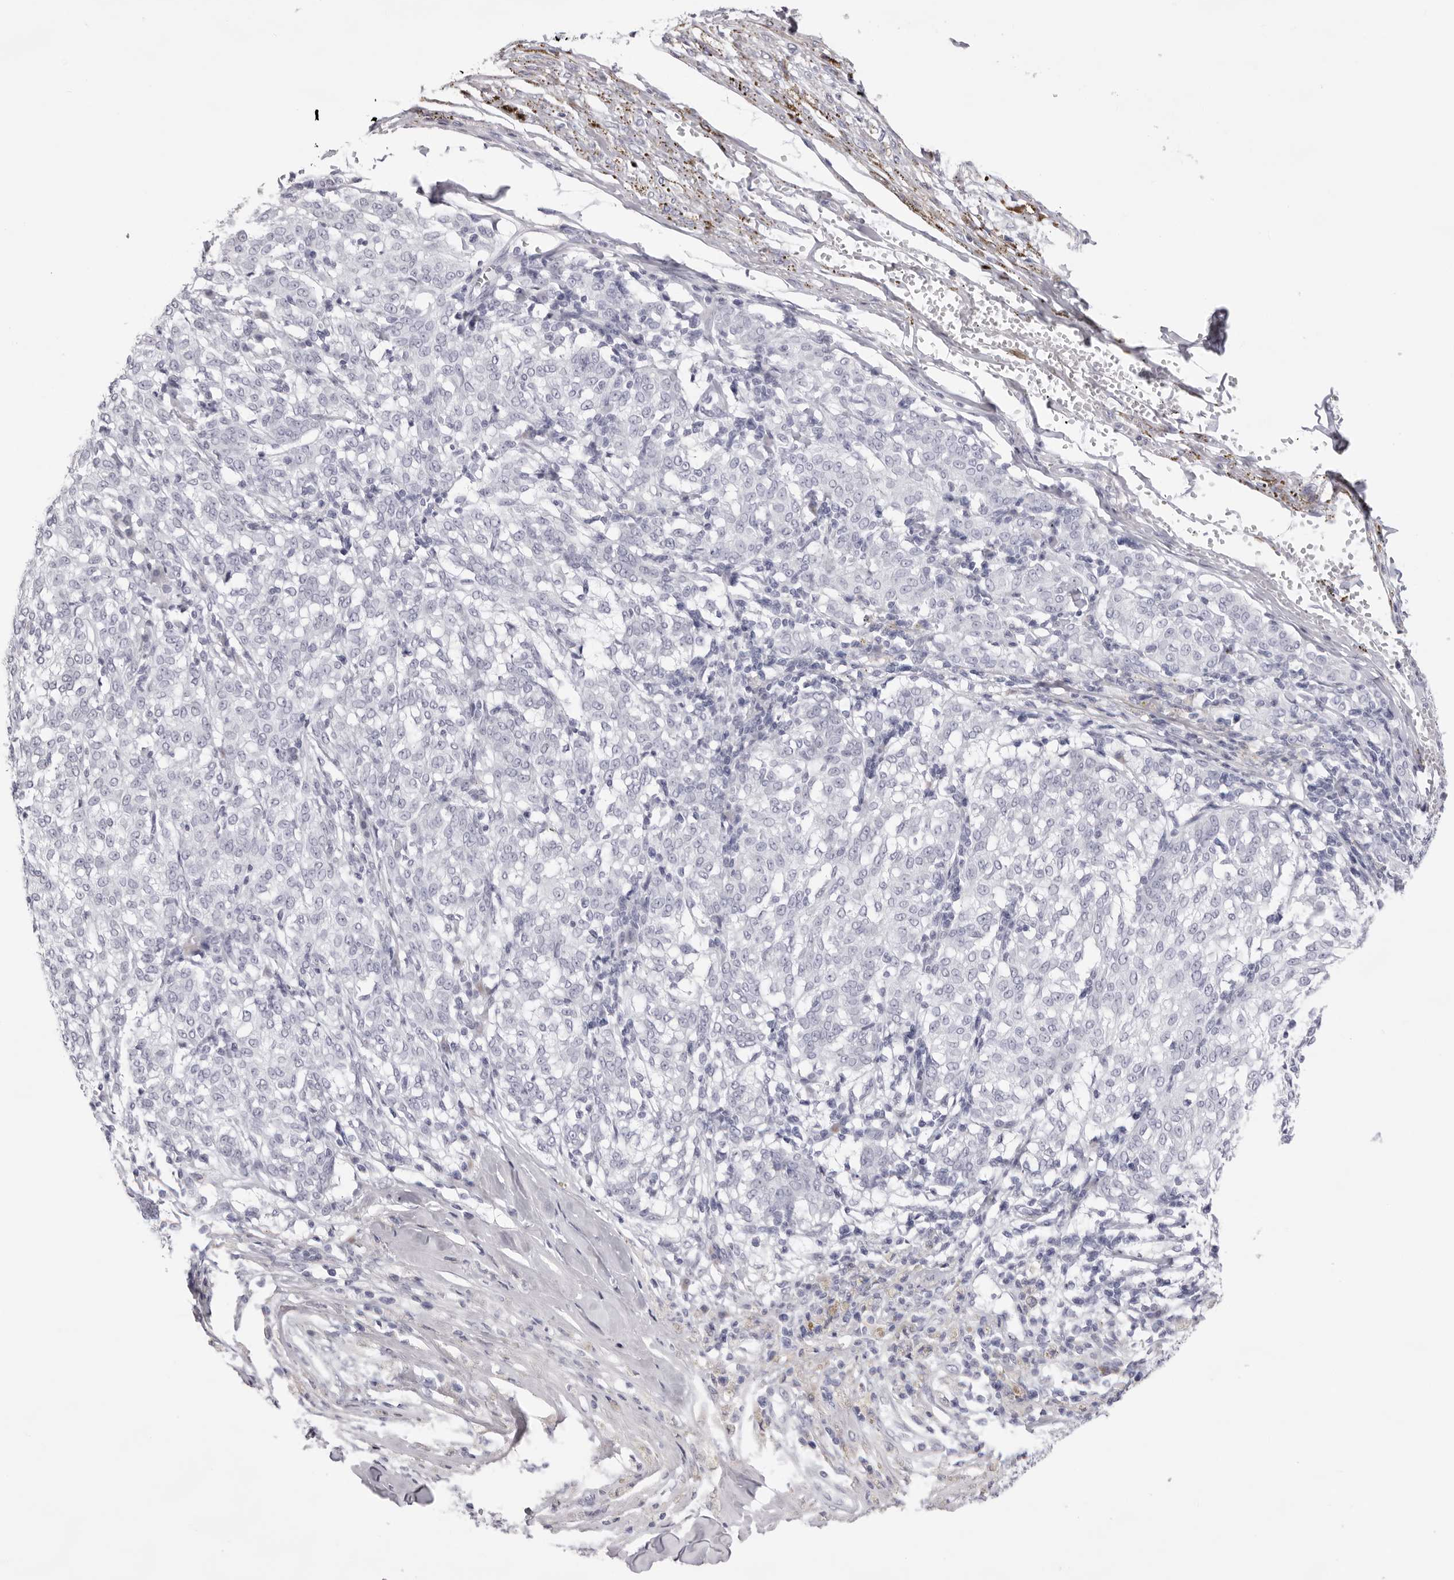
{"staining": {"intensity": "negative", "quantity": "none", "location": "none"}, "tissue": "melanoma", "cell_type": "Tumor cells", "image_type": "cancer", "snomed": [{"axis": "morphology", "description": "Malignant melanoma, NOS"}, {"axis": "topography", "description": "Skin"}], "caption": "The photomicrograph reveals no staining of tumor cells in malignant melanoma.", "gene": "SMIM2", "patient": {"sex": "female", "age": 72}}